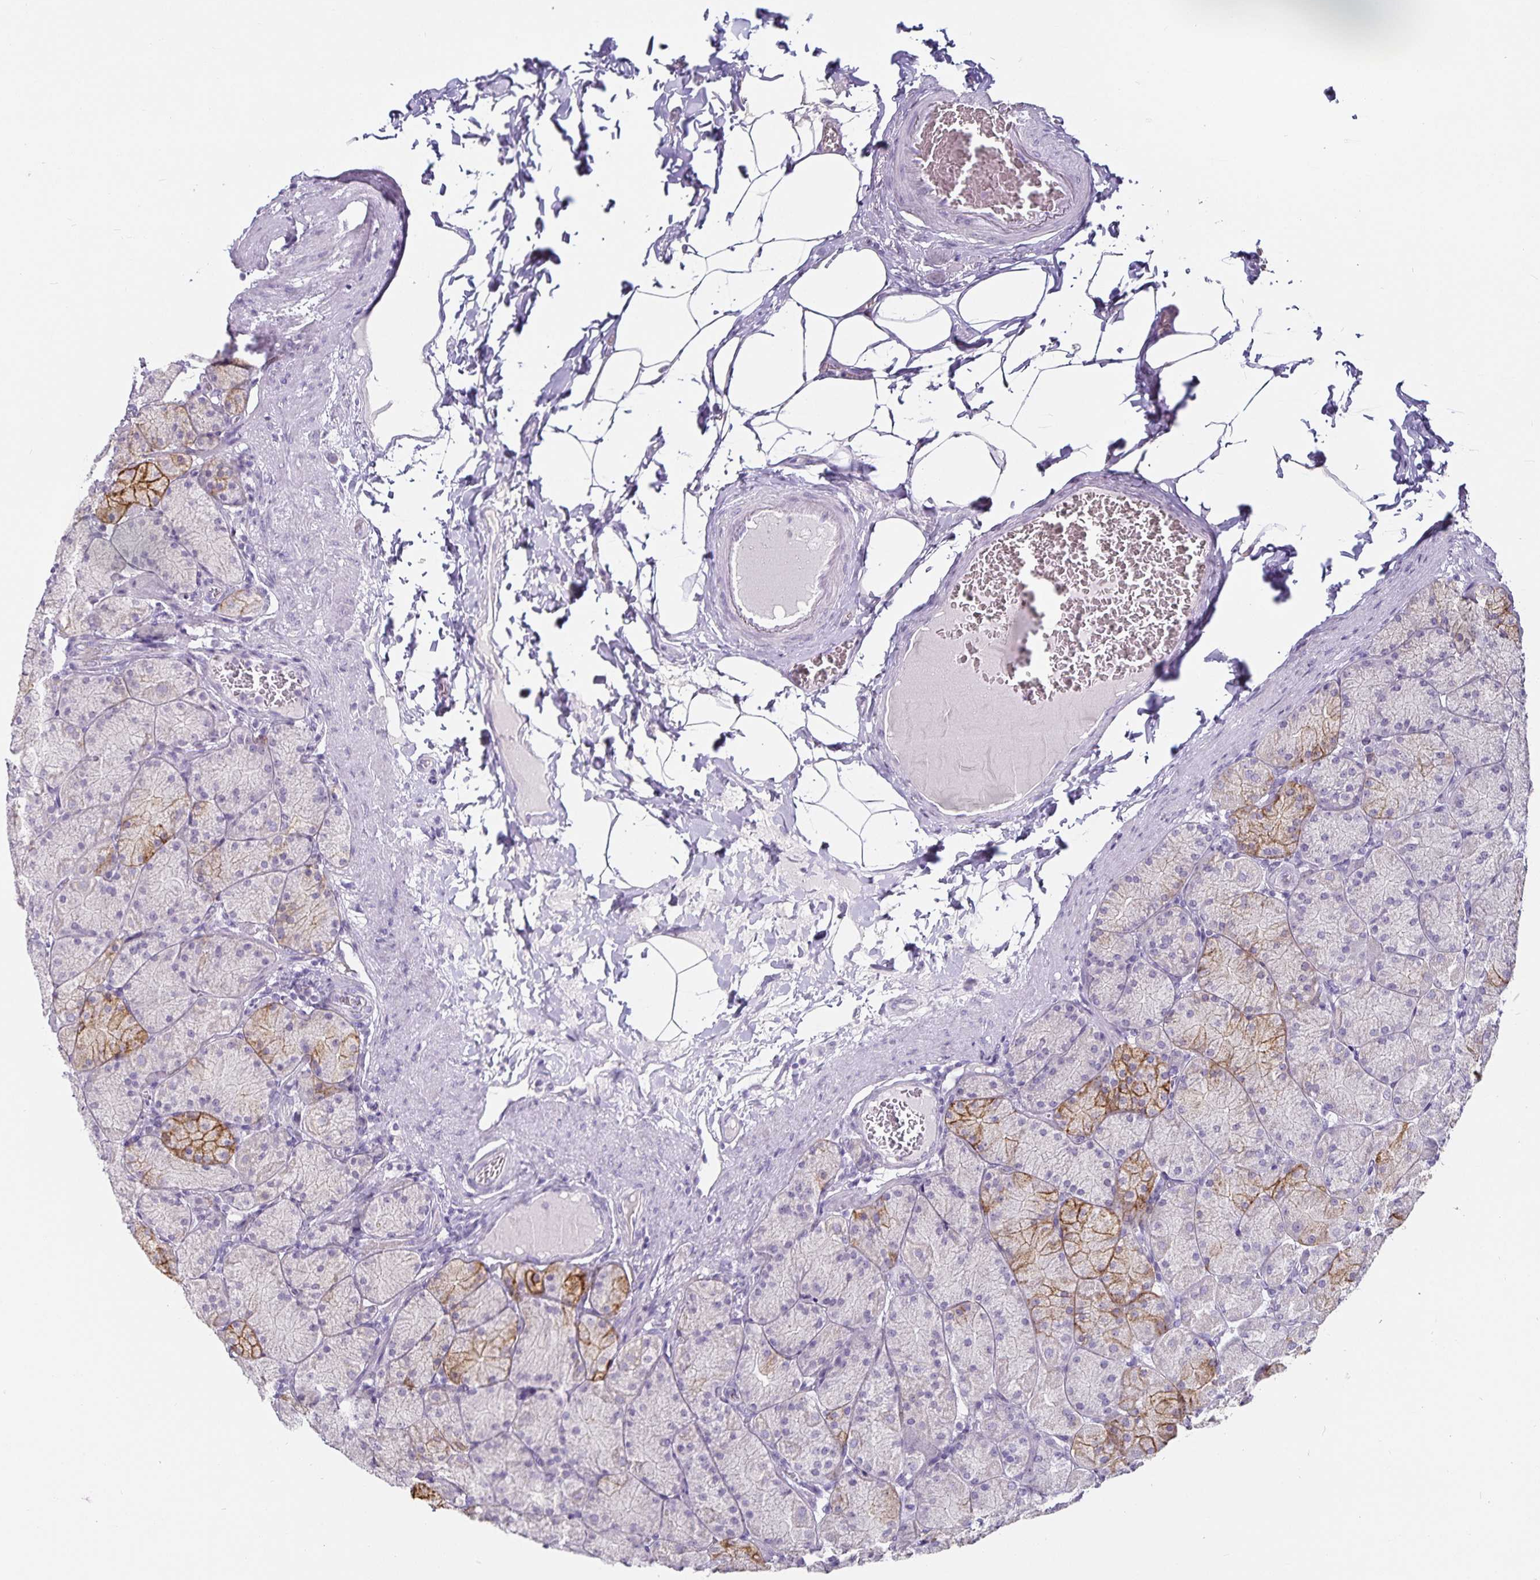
{"staining": {"intensity": "moderate", "quantity": "<25%", "location": "cytoplasmic/membranous"}, "tissue": "stomach", "cell_type": "Glandular cells", "image_type": "normal", "snomed": [{"axis": "morphology", "description": "Normal tissue, NOS"}, {"axis": "topography", "description": "Stomach, upper"}], "caption": "Stomach stained with DAB immunohistochemistry shows low levels of moderate cytoplasmic/membranous staining in approximately <25% of glandular cells.", "gene": "CA12", "patient": {"sex": "female", "age": 56}}